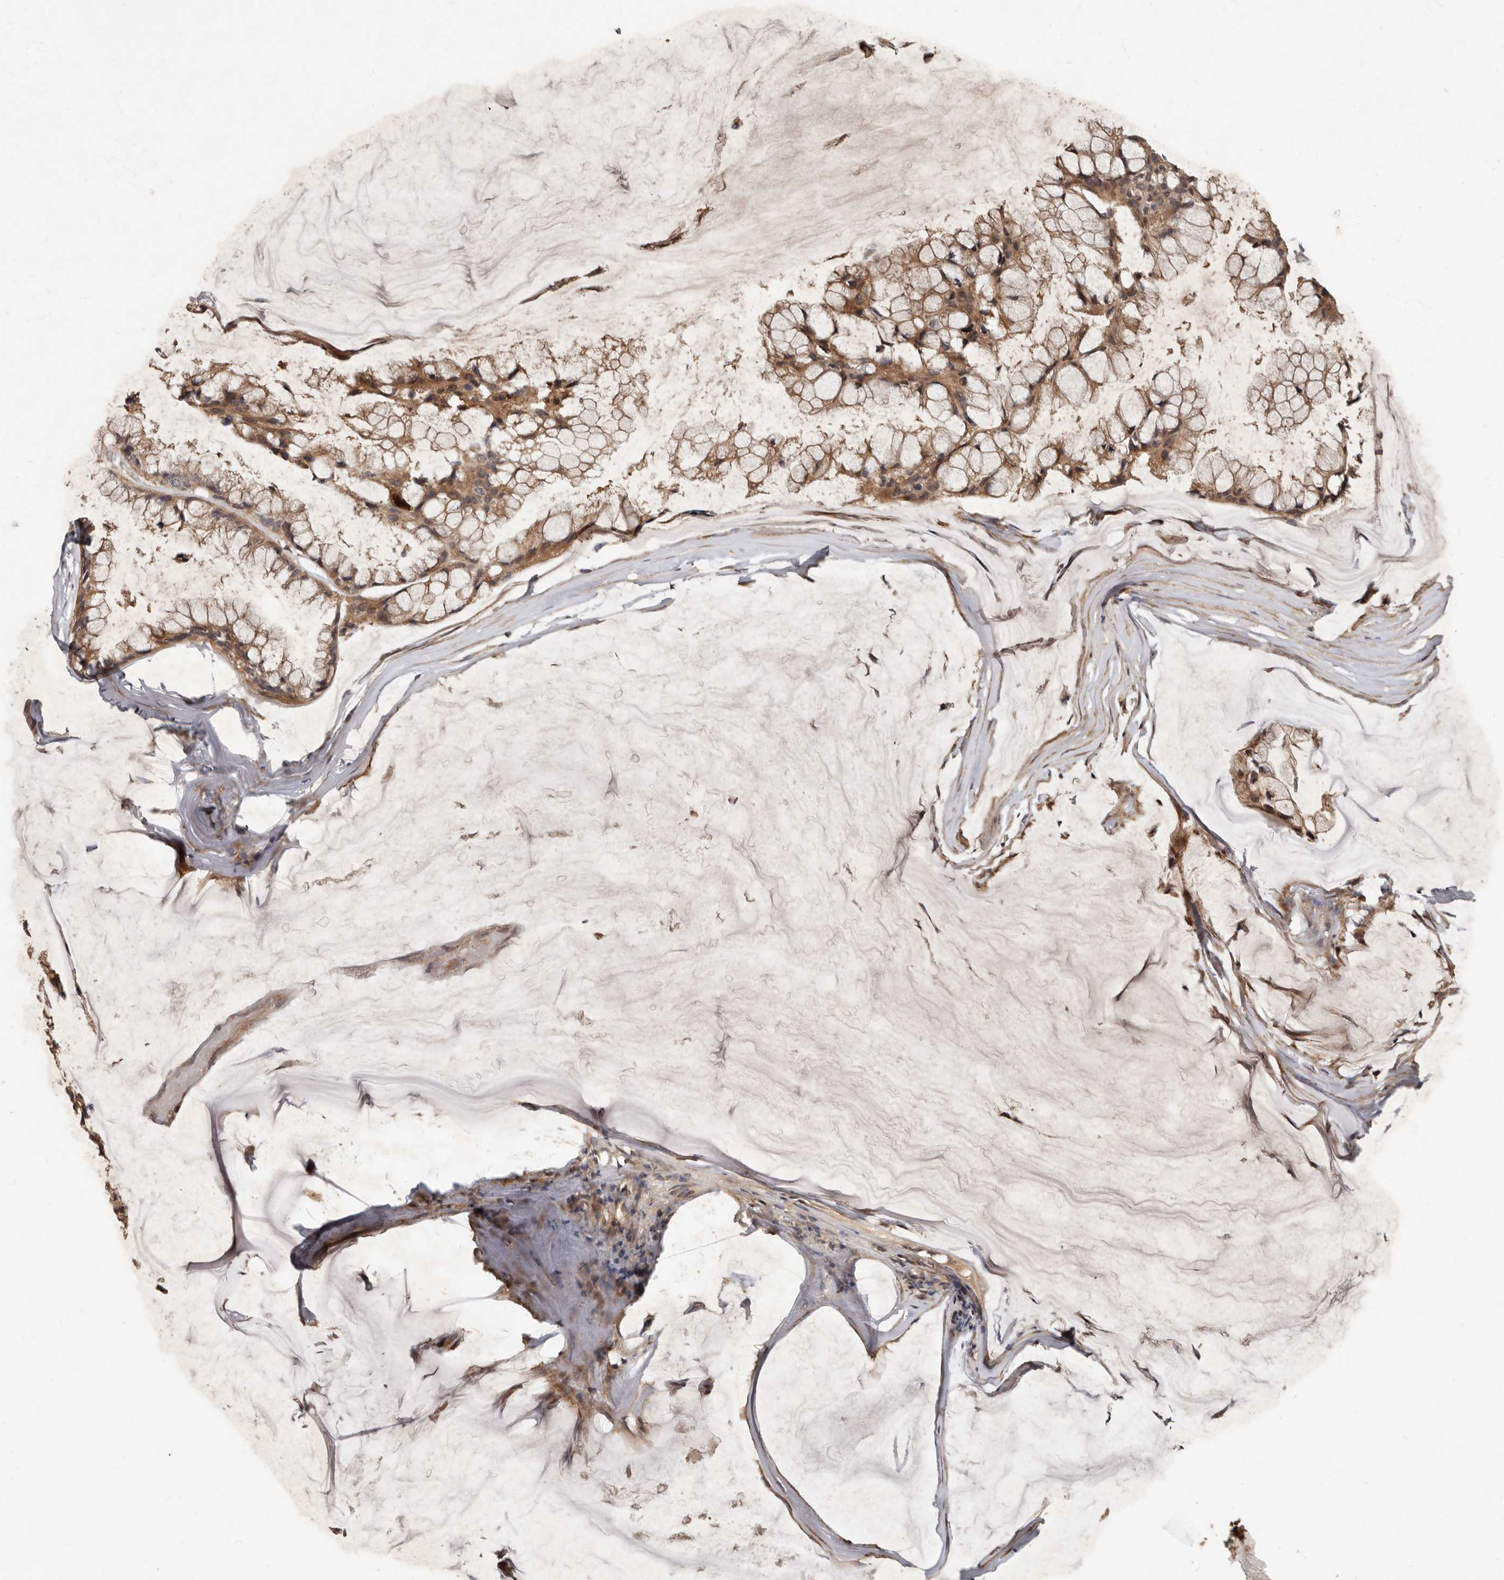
{"staining": {"intensity": "moderate", "quantity": ">75%", "location": "cytoplasmic/membranous"}, "tissue": "ovarian cancer", "cell_type": "Tumor cells", "image_type": "cancer", "snomed": [{"axis": "morphology", "description": "Cystadenocarcinoma, mucinous, NOS"}, {"axis": "topography", "description": "Ovary"}], "caption": "An IHC micrograph of neoplastic tissue is shown. Protein staining in brown shows moderate cytoplasmic/membranous positivity in mucinous cystadenocarcinoma (ovarian) within tumor cells. (brown staining indicates protein expression, while blue staining denotes nuclei).", "gene": "KIF26B", "patient": {"sex": "female", "age": 39}}